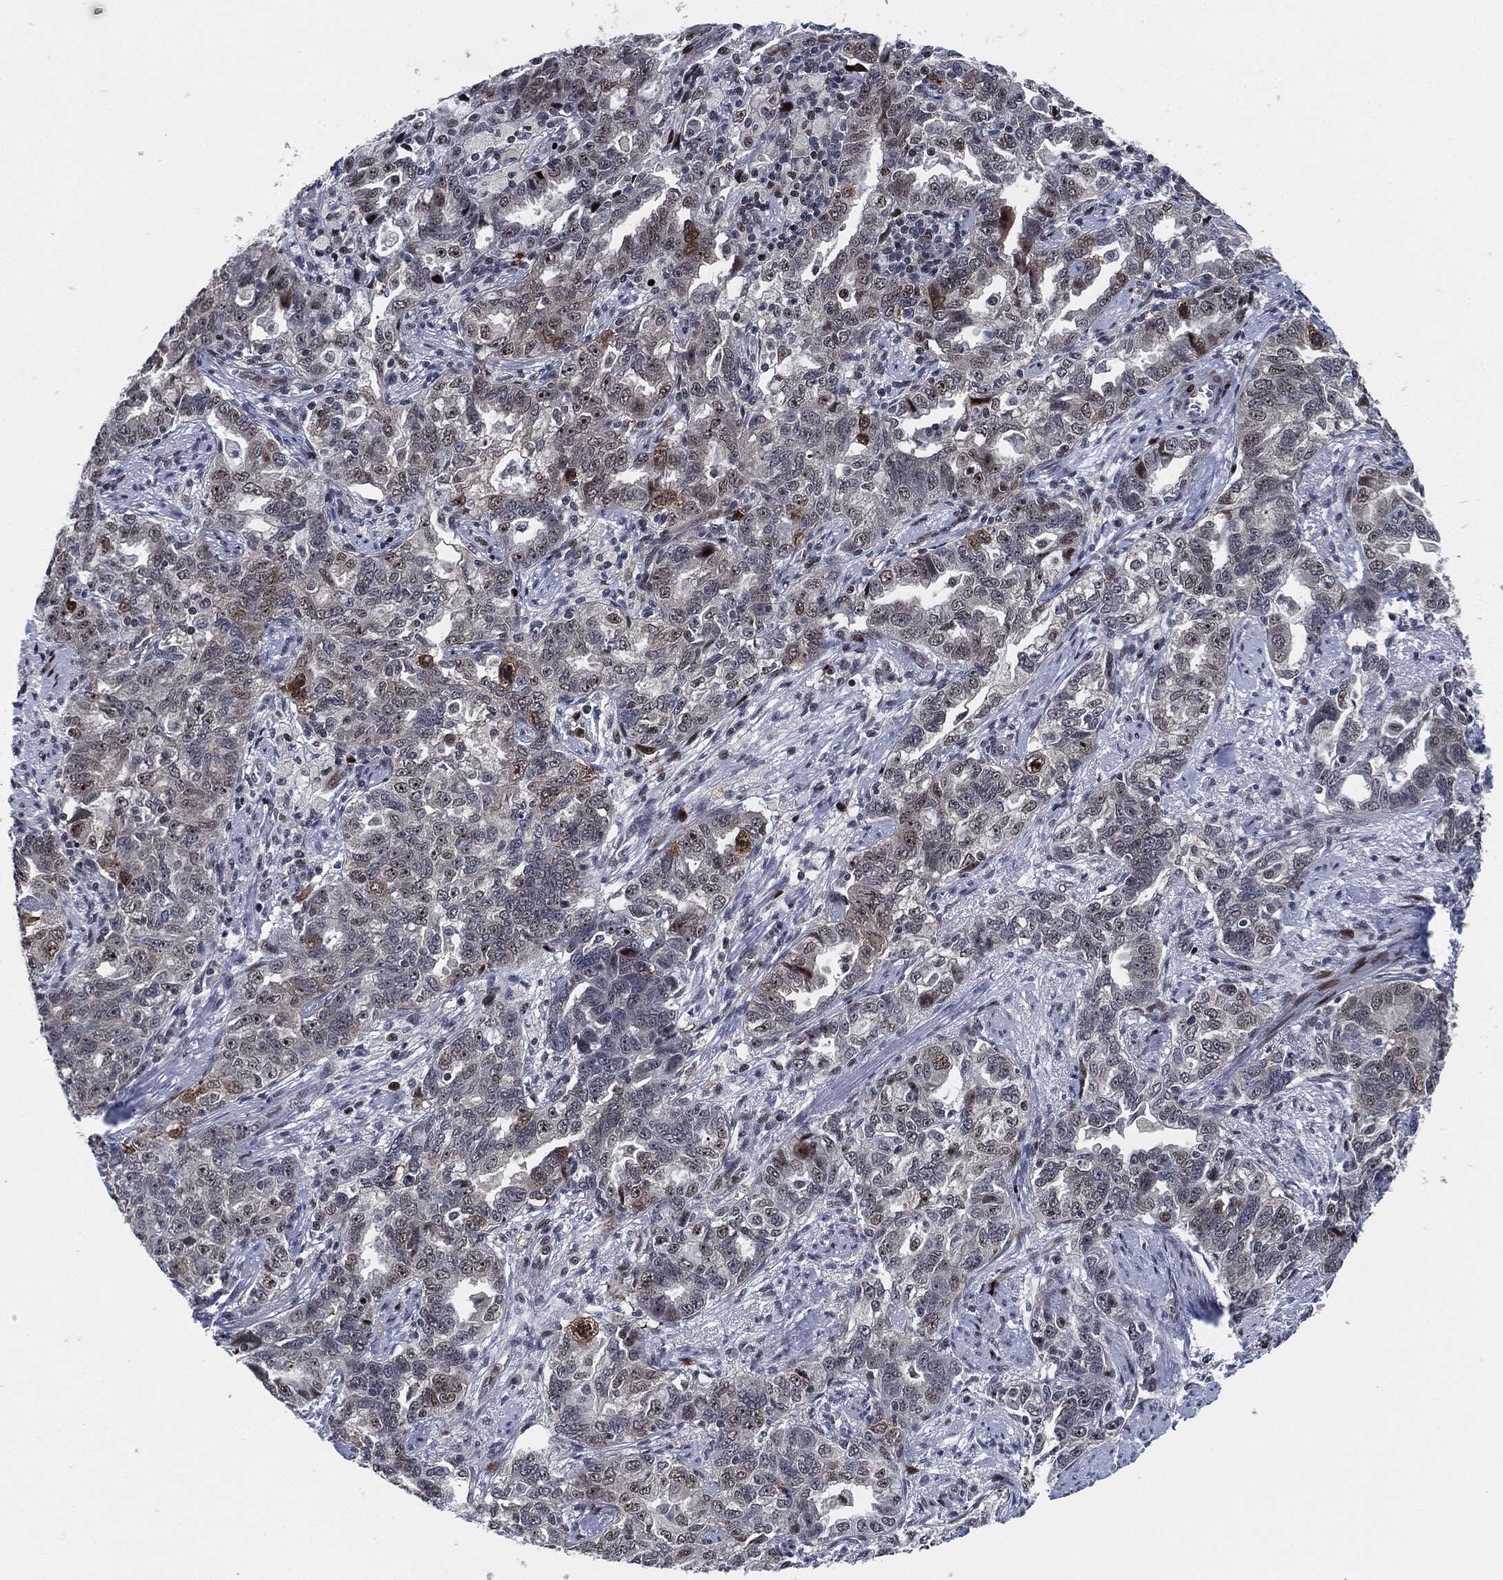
{"staining": {"intensity": "negative", "quantity": "none", "location": "none"}, "tissue": "ovarian cancer", "cell_type": "Tumor cells", "image_type": "cancer", "snomed": [{"axis": "morphology", "description": "Cystadenocarcinoma, serous, NOS"}, {"axis": "topography", "description": "Ovary"}], "caption": "A micrograph of ovarian cancer stained for a protein shows no brown staining in tumor cells.", "gene": "AKT2", "patient": {"sex": "female", "age": 51}}